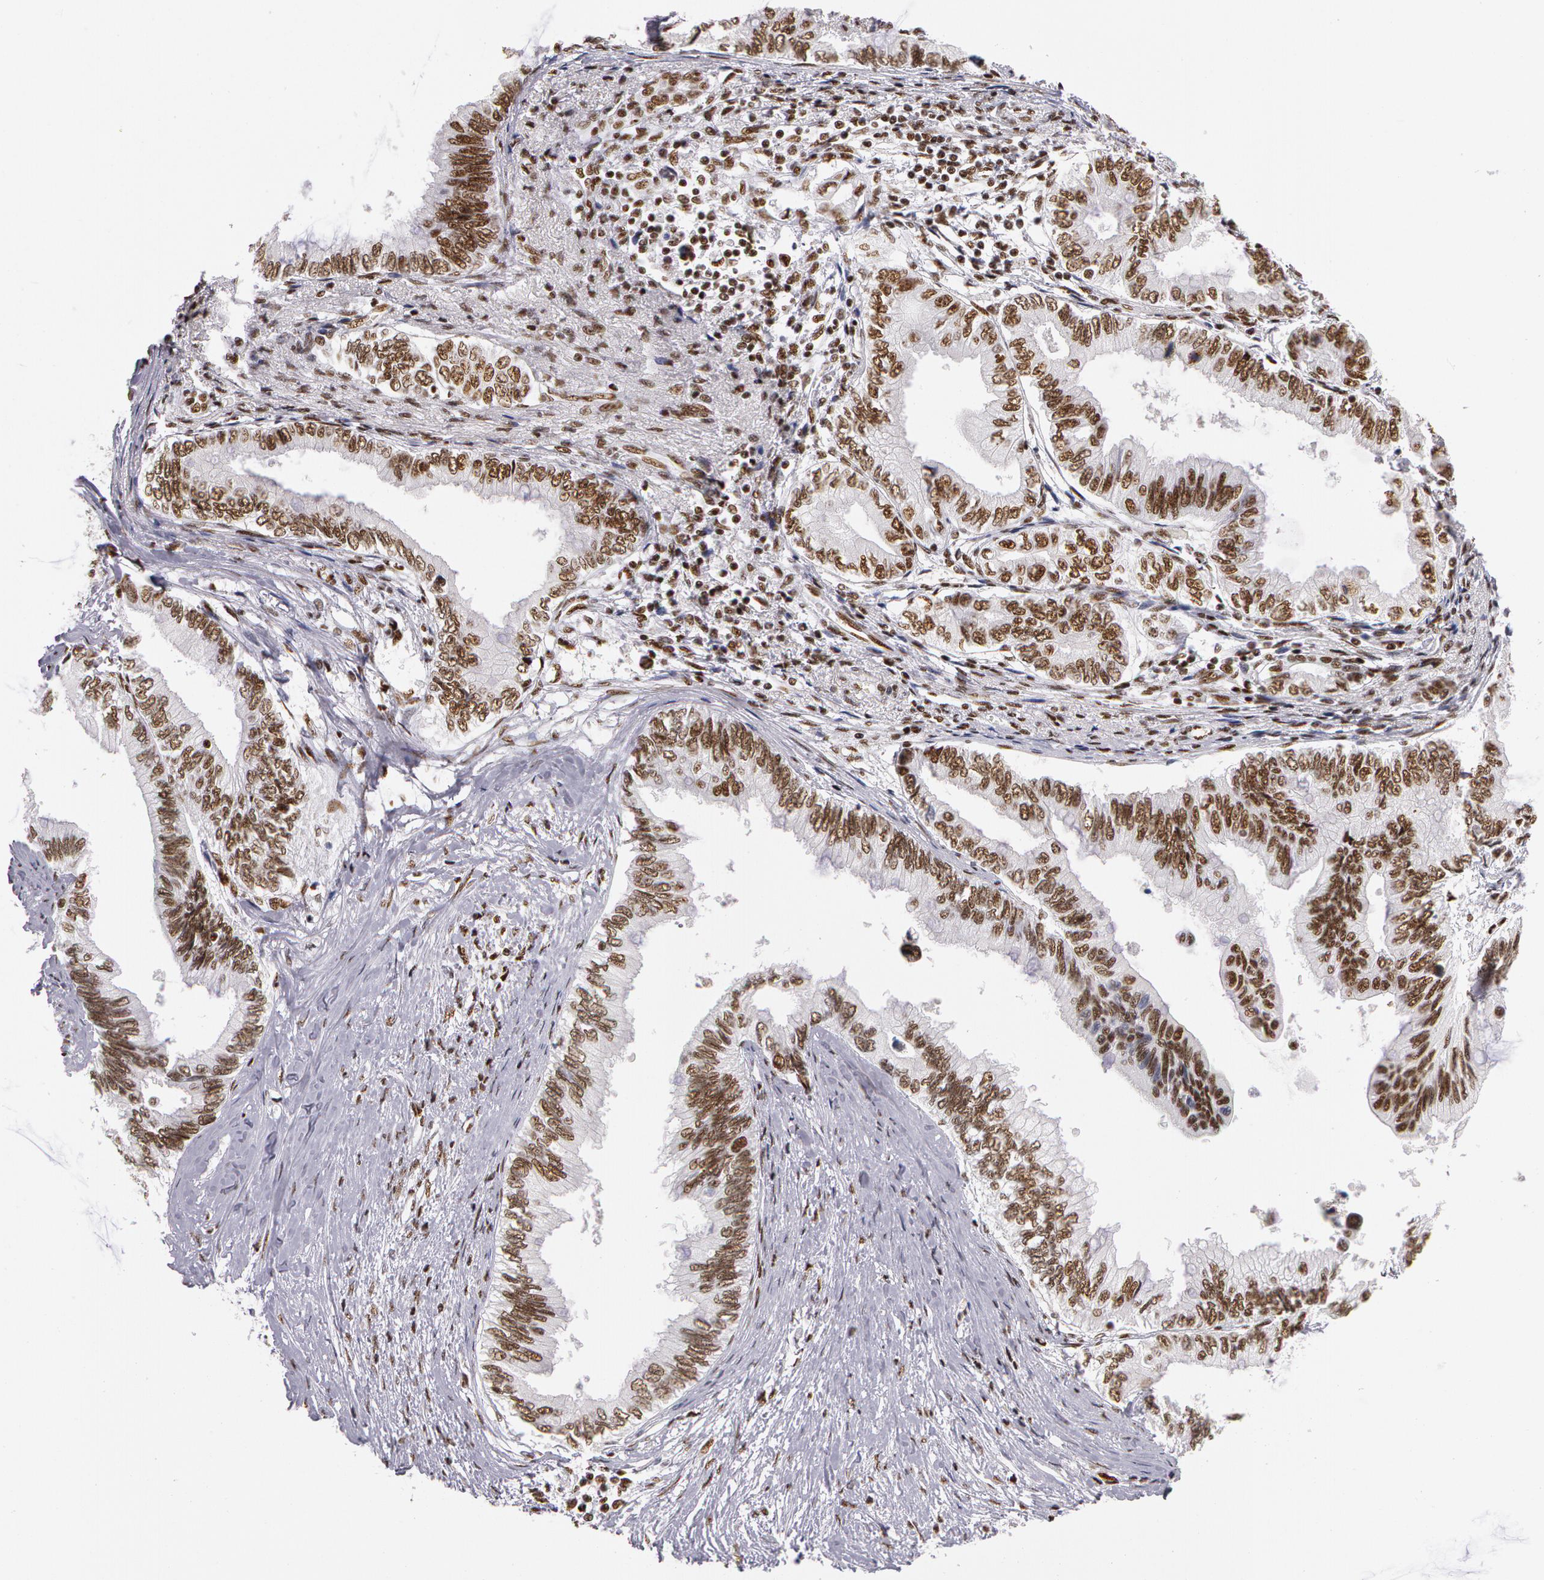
{"staining": {"intensity": "moderate", "quantity": ">75%", "location": "nuclear"}, "tissue": "pancreatic cancer", "cell_type": "Tumor cells", "image_type": "cancer", "snomed": [{"axis": "morphology", "description": "Adenocarcinoma, NOS"}, {"axis": "topography", "description": "Pancreas"}], "caption": "High-magnification brightfield microscopy of pancreatic cancer stained with DAB (3,3'-diaminobenzidine) (brown) and counterstained with hematoxylin (blue). tumor cells exhibit moderate nuclear positivity is seen in approximately>75% of cells.", "gene": "PNN", "patient": {"sex": "female", "age": 66}}